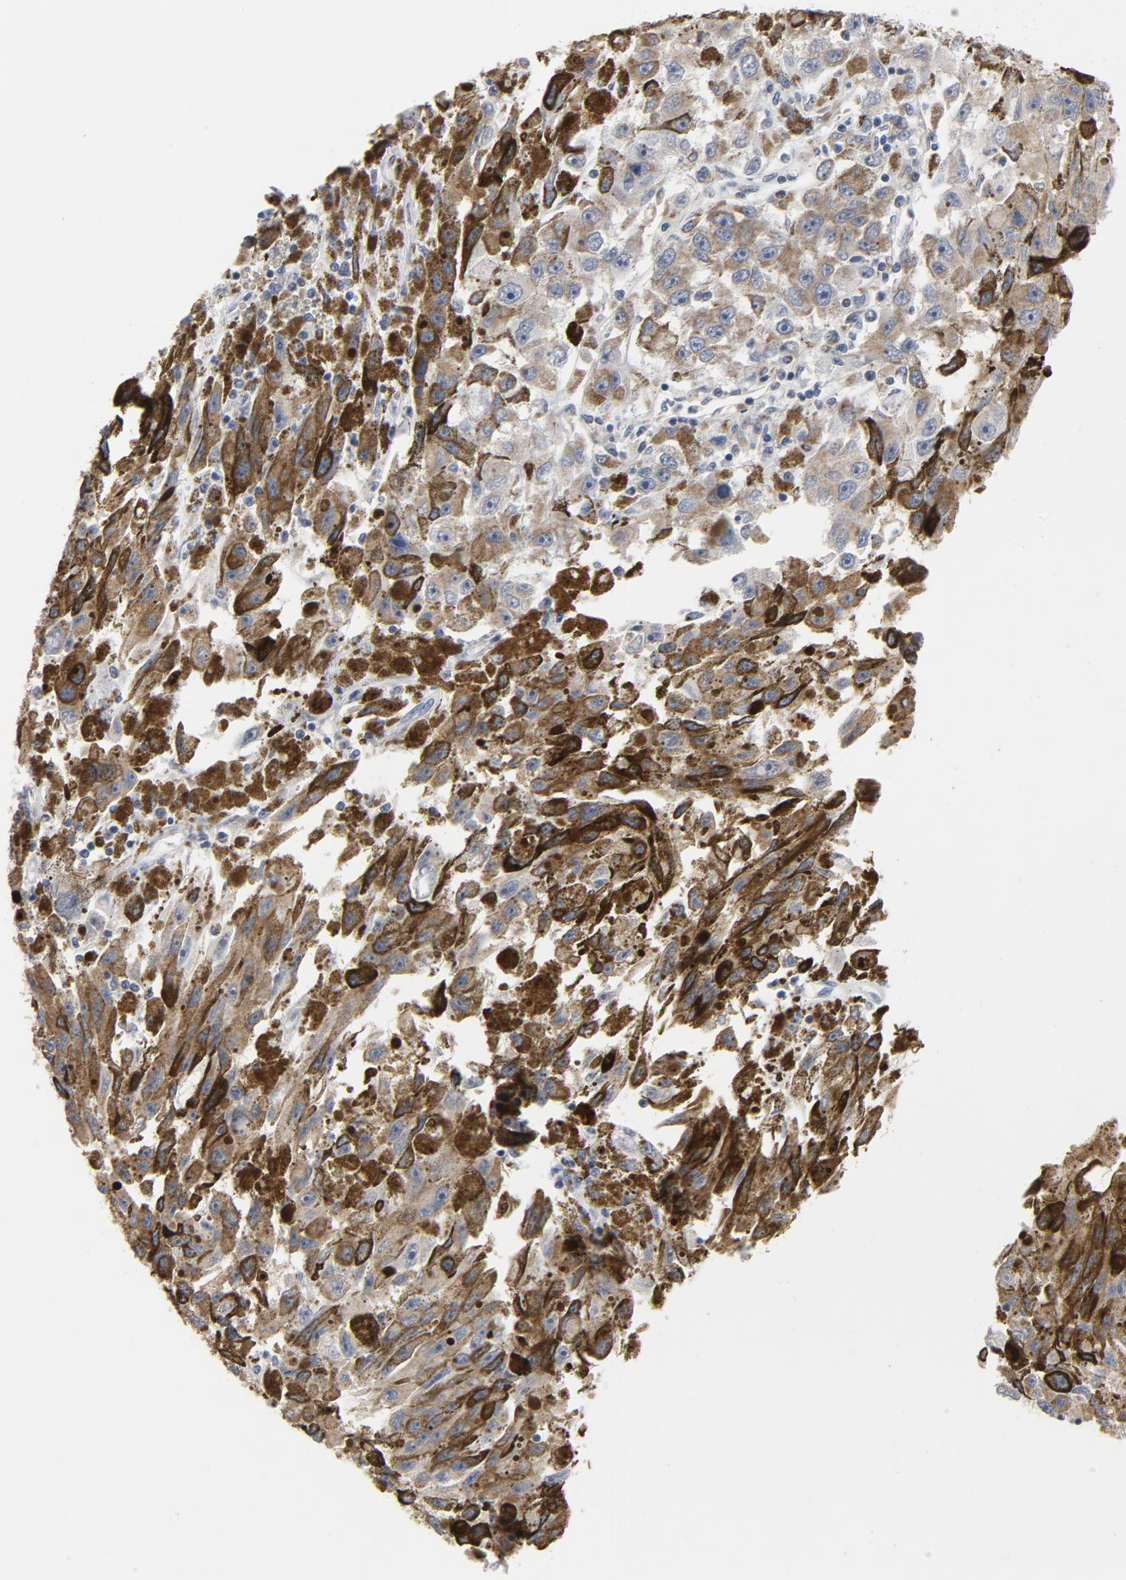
{"staining": {"intensity": "strong", "quantity": ">75%", "location": "cytoplasmic/membranous"}, "tissue": "melanoma", "cell_type": "Tumor cells", "image_type": "cancer", "snomed": [{"axis": "morphology", "description": "Malignant melanoma, NOS"}, {"axis": "topography", "description": "Skin"}], "caption": "Tumor cells demonstrate strong cytoplasmic/membranous expression in approximately >75% of cells in melanoma.", "gene": "GNG2", "patient": {"sex": "female", "age": 104}}